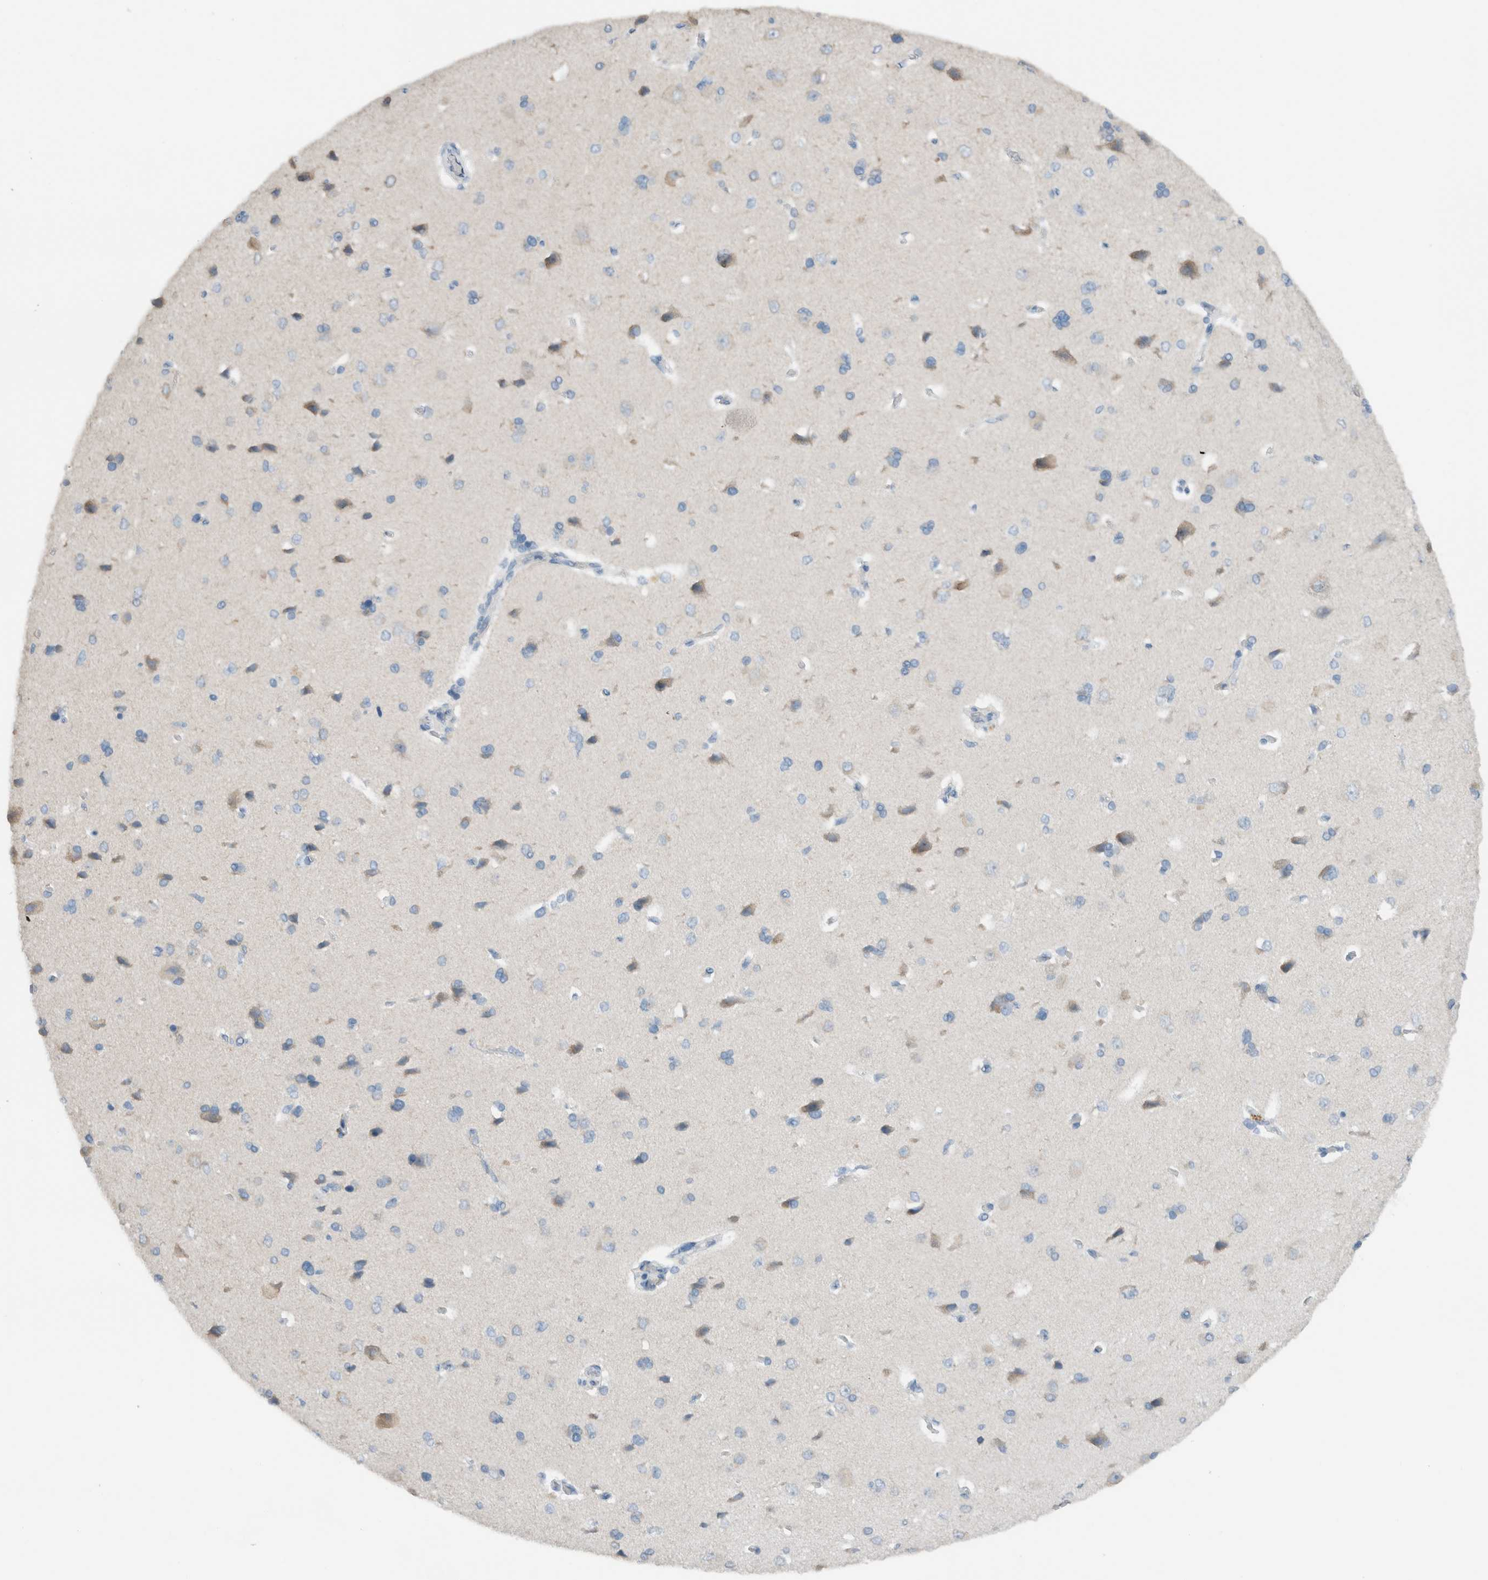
{"staining": {"intensity": "negative", "quantity": "none", "location": "none"}, "tissue": "cerebral cortex", "cell_type": "Endothelial cells", "image_type": "normal", "snomed": [{"axis": "morphology", "description": "Normal tissue, NOS"}, {"axis": "topography", "description": "Cerebral cortex"}], "caption": "Immunohistochemistry (IHC) of benign human cerebral cortex reveals no staining in endothelial cells.", "gene": "DUOX1", "patient": {"sex": "male", "age": 62}}